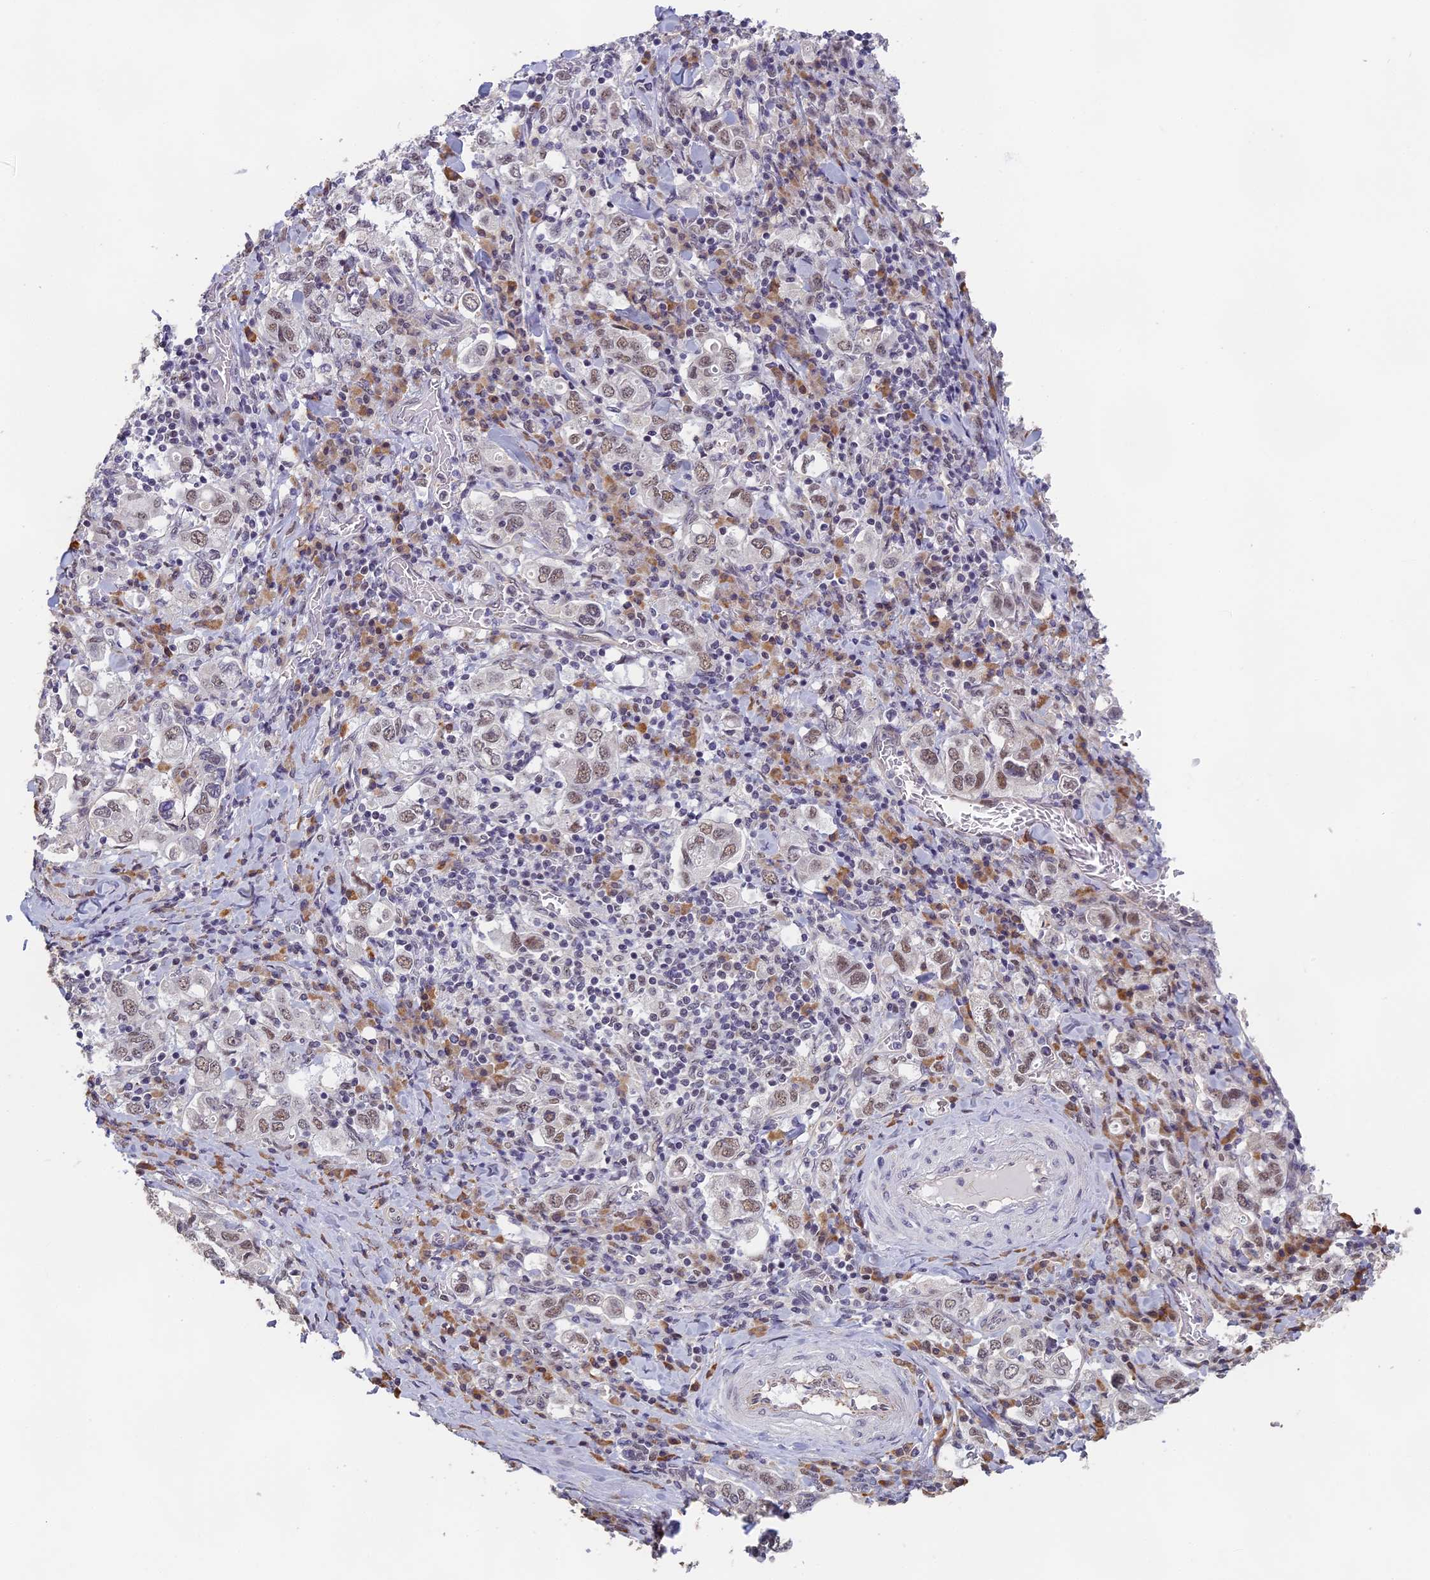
{"staining": {"intensity": "weak", "quantity": "25%-75%", "location": "nuclear"}, "tissue": "stomach cancer", "cell_type": "Tumor cells", "image_type": "cancer", "snomed": [{"axis": "morphology", "description": "Adenocarcinoma, NOS"}, {"axis": "topography", "description": "Stomach, upper"}], "caption": "High-power microscopy captured an IHC photomicrograph of stomach cancer (adenocarcinoma), revealing weak nuclear expression in about 25%-75% of tumor cells.", "gene": "MORF4L1", "patient": {"sex": "male", "age": 62}}